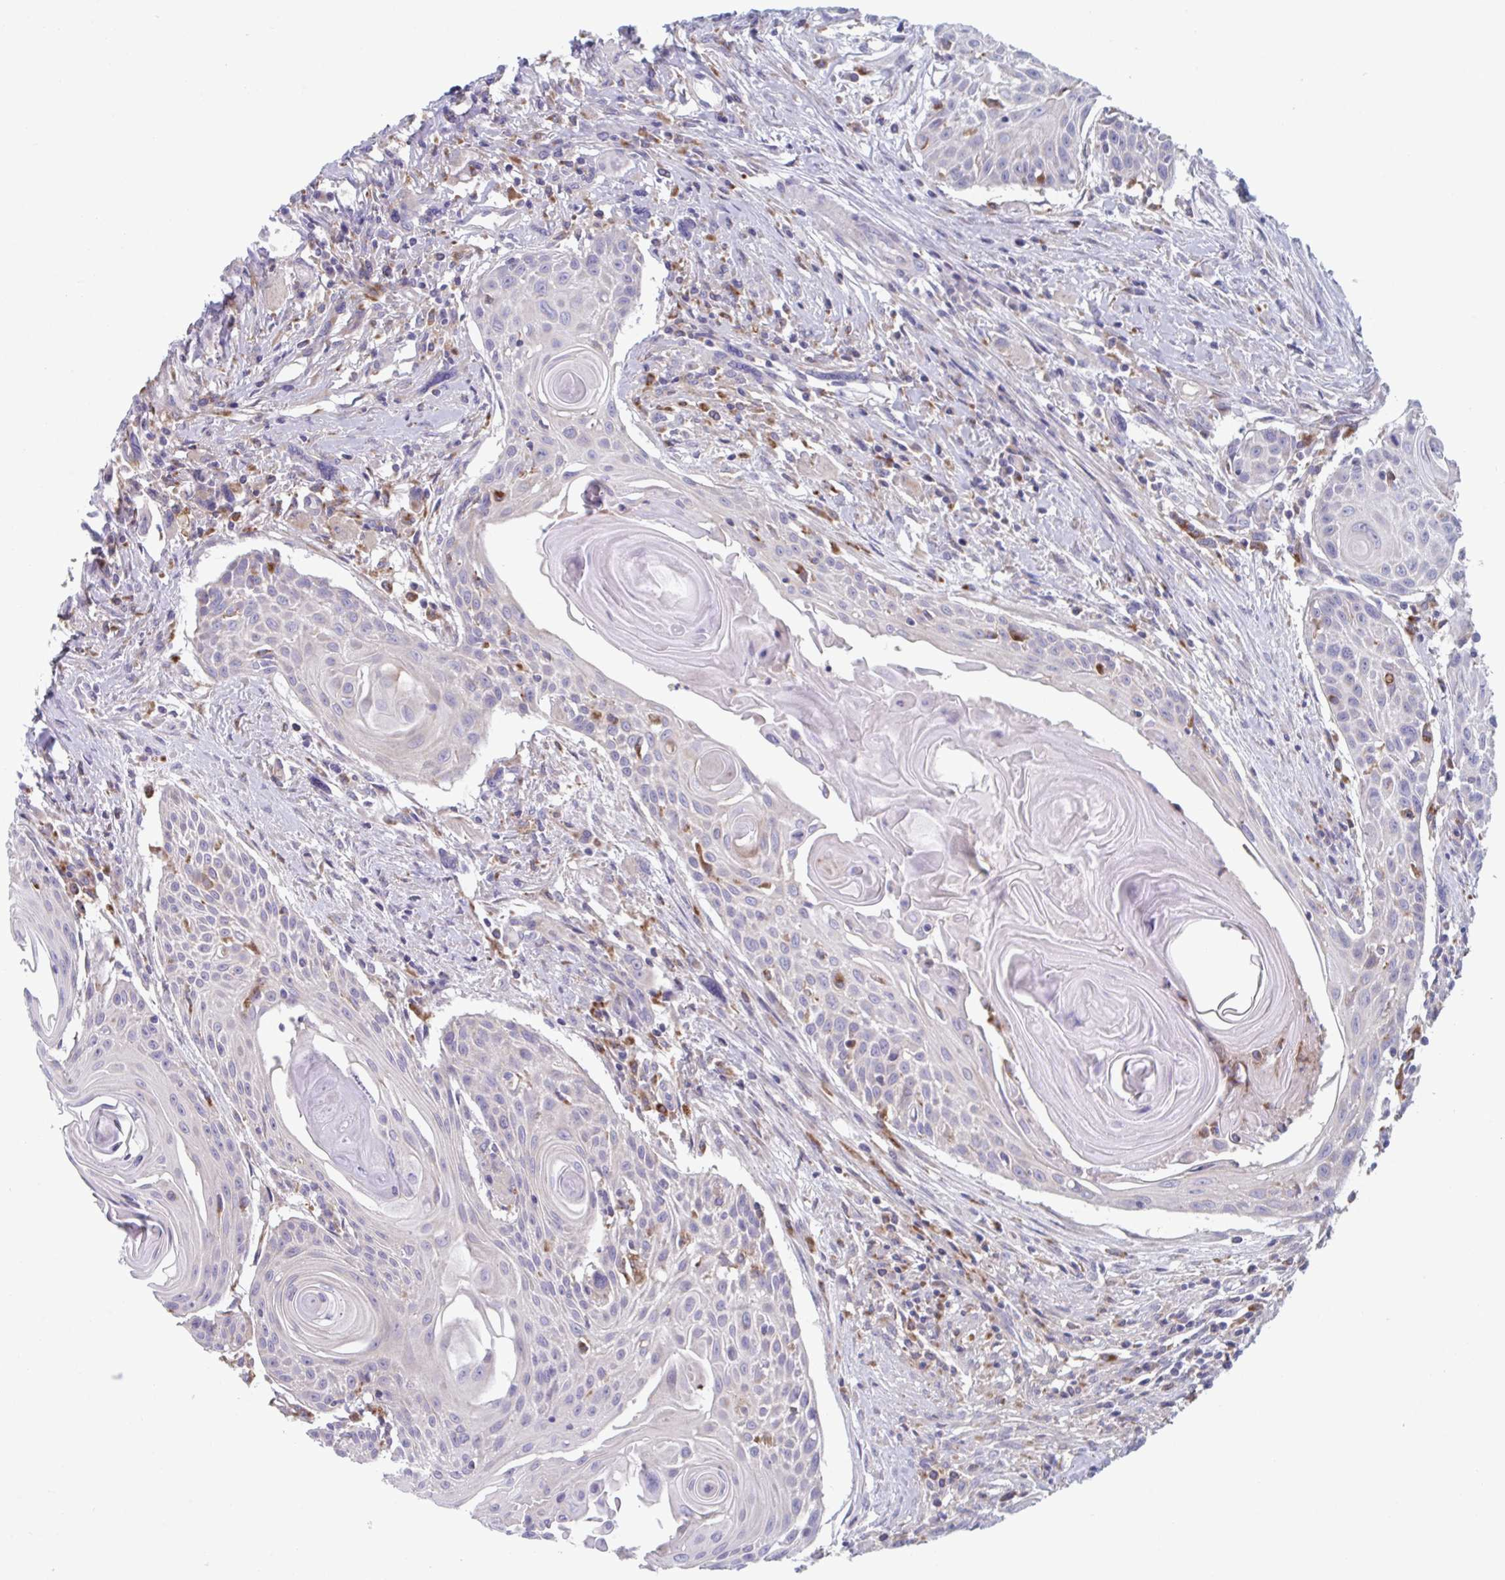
{"staining": {"intensity": "negative", "quantity": "none", "location": "none"}, "tissue": "head and neck cancer", "cell_type": "Tumor cells", "image_type": "cancer", "snomed": [{"axis": "morphology", "description": "Squamous cell carcinoma, NOS"}, {"axis": "topography", "description": "Lymph node"}, {"axis": "topography", "description": "Salivary gland"}, {"axis": "topography", "description": "Head-Neck"}], "caption": "A micrograph of human head and neck cancer (squamous cell carcinoma) is negative for staining in tumor cells.", "gene": "NIPSNAP1", "patient": {"sex": "female", "age": 74}}